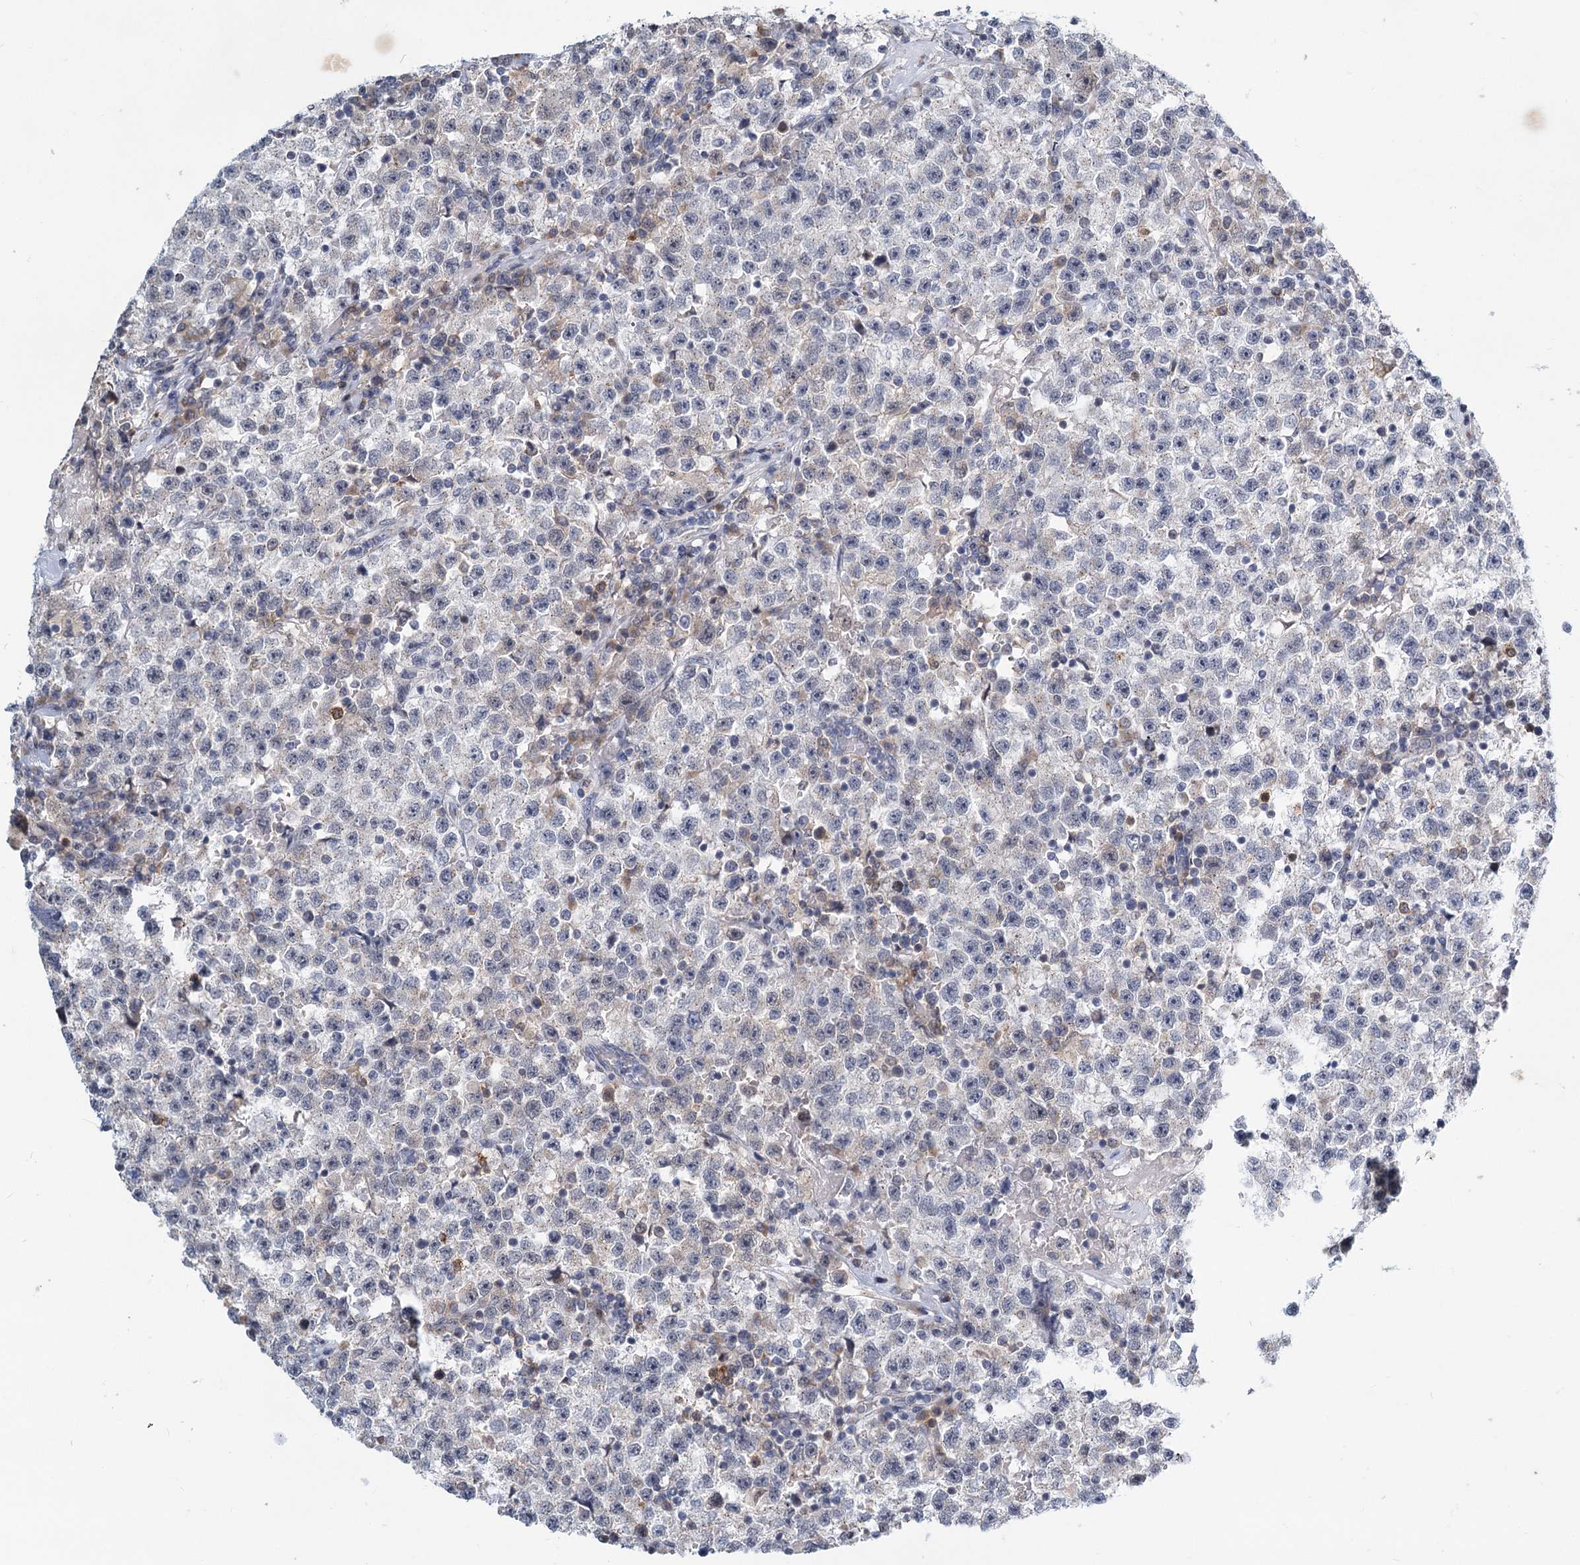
{"staining": {"intensity": "negative", "quantity": "none", "location": "none"}, "tissue": "testis cancer", "cell_type": "Tumor cells", "image_type": "cancer", "snomed": [{"axis": "morphology", "description": "Seminoma, NOS"}, {"axis": "topography", "description": "Testis"}], "caption": "Immunohistochemistry micrograph of neoplastic tissue: seminoma (testis) stained with DAB exhibits no significant protein expression in tumor cells.", "gene": "STAP1", "patient": {"sex": "male", "age": 22}}